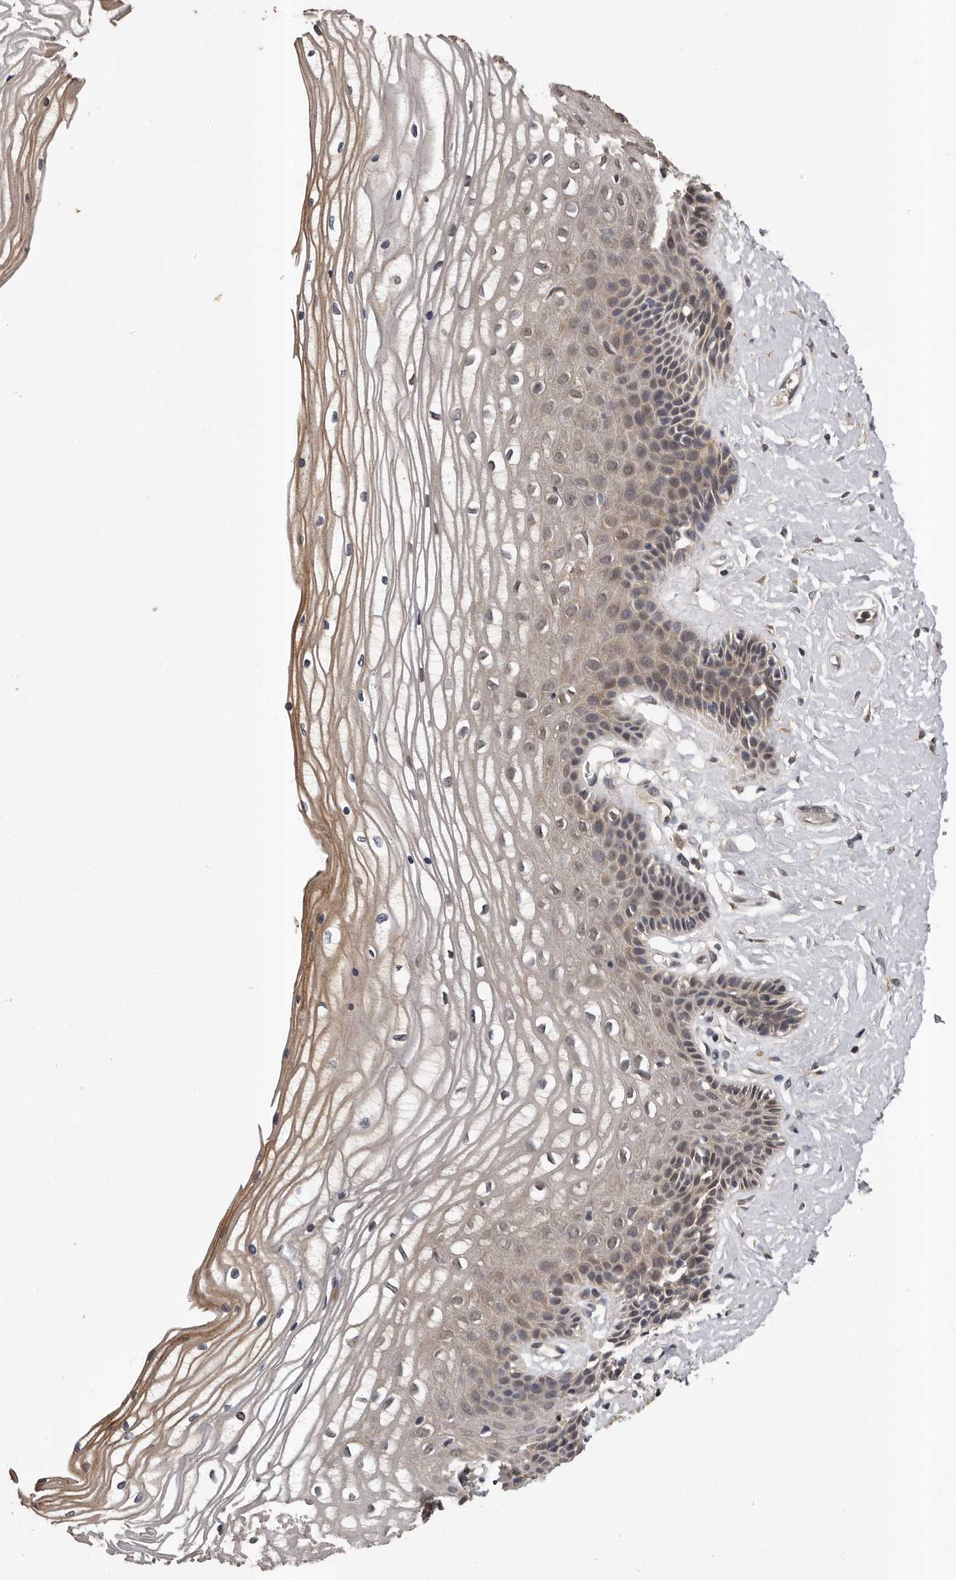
{"staining": {"intensity": "weak", "quantity": "25%-75%", "location": "cytoplasmic/membranous"}, "tissue": "vagina", "cell_type": "Squamous epithelial cells", "image_type": "normal", "snomed": [{"axis": "morphology", "description": "Normal tissue, NOS"}, {"axis": "topography", "description": "Vagina"}, {"axis": "topography", "description": "Cervix"}], "caption": "Vagina stained with a brown dye exhibits weak cytoplasmic/membranous positive staining in approximately 25%-75% of squamous epithelial cells.", "gene": "VPS37A", "patient": {"sex": "female", "age": 40}}